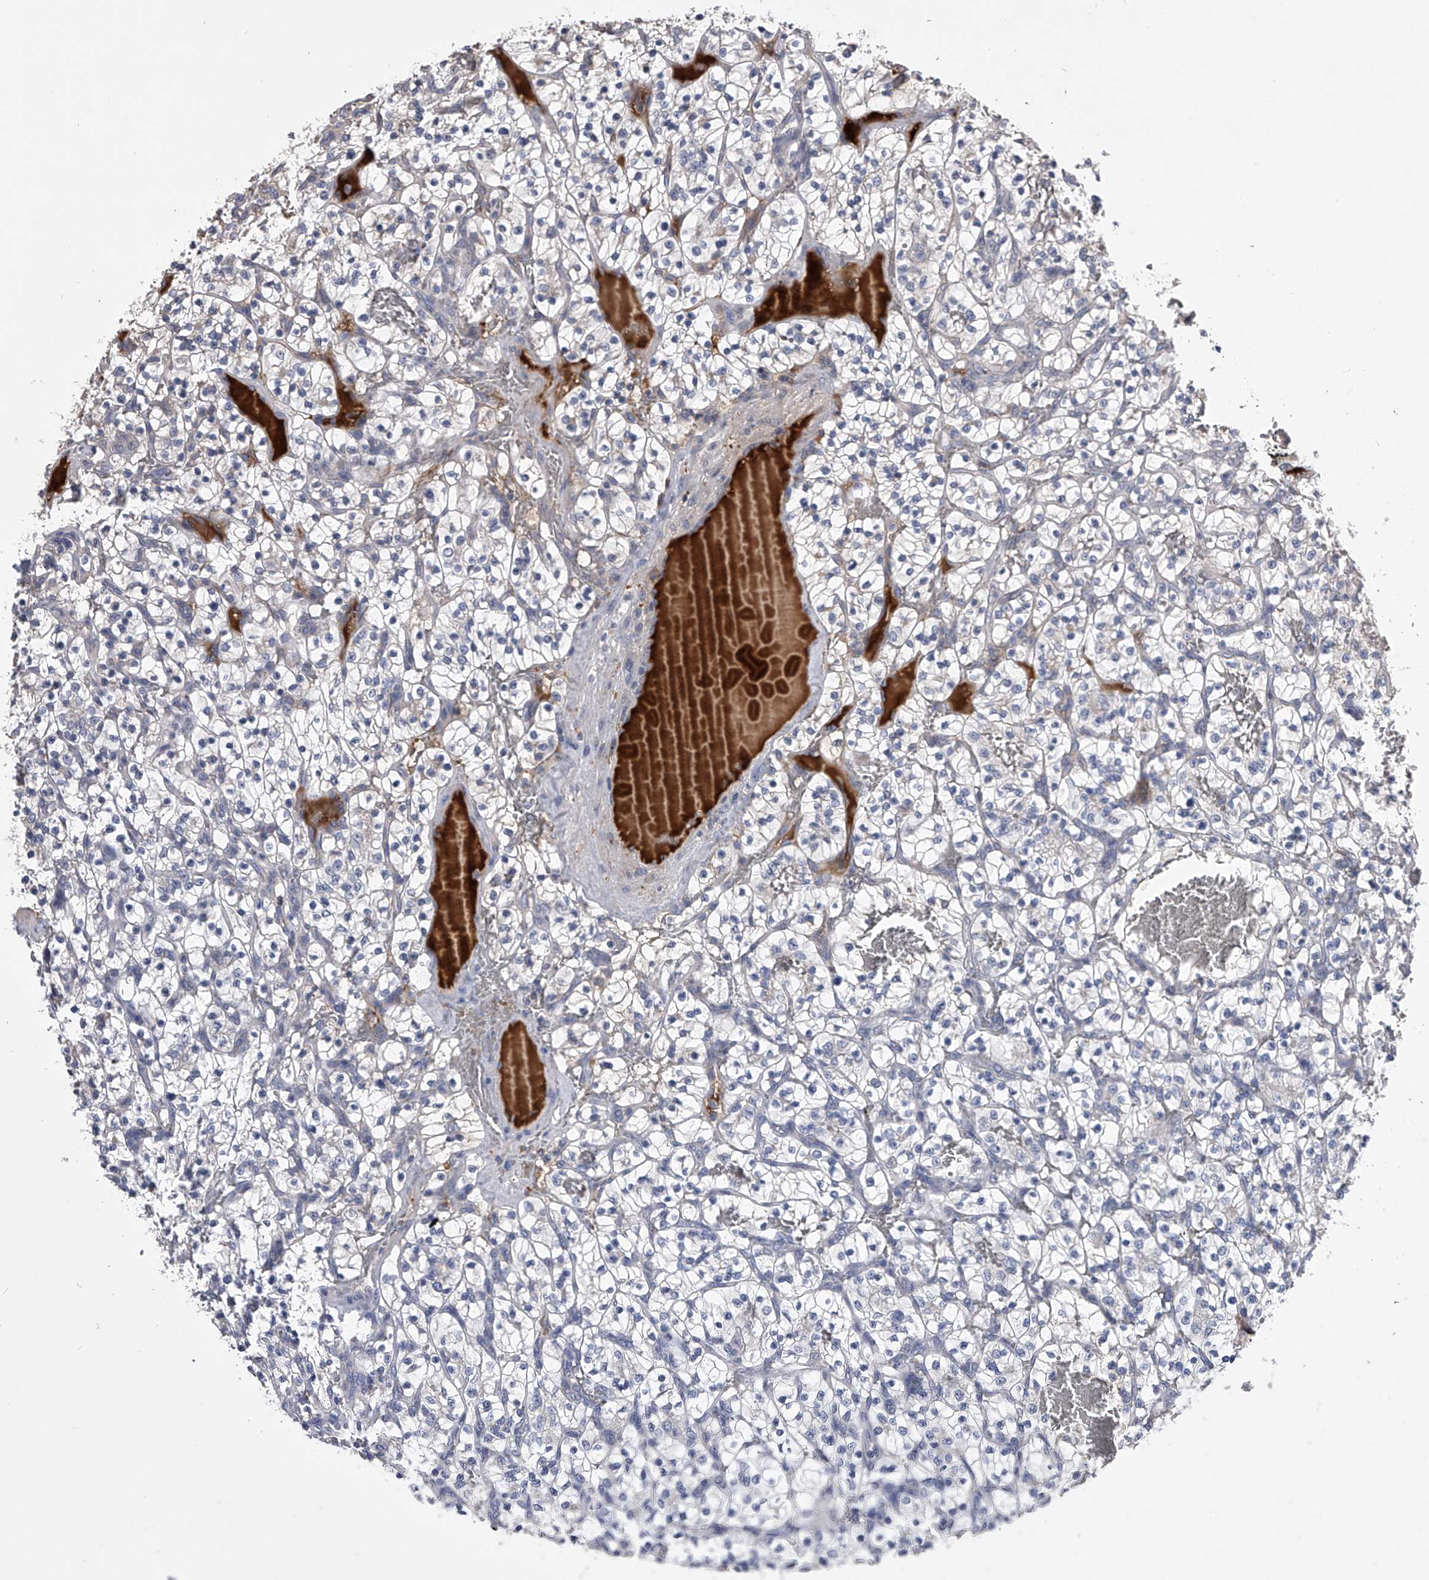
{"staining": {"intensity": "weak", "quantity": "<25%", "location": "cytoplasmic/membranous"}, "tissue": "renal cancer", "cell_type": "Tumor cells", "image_type": "cancer", "snomed": [{"axis": "morphology", "description": "Adenocarcinoma, NOS"}, {"axis": "topography", "description": "Kidney"}], "caption": "IHC of renal cancer exhibits no positivity in tumor cells. (Stains: DAB (3,3'-diaminobenzidine) immunohistochemistry with hematoxylin counter stain, Microscopy: brightfield microscopy at high magnification).", "gene": "MDN1", "patient": {"sex": "female", "age": 57}}